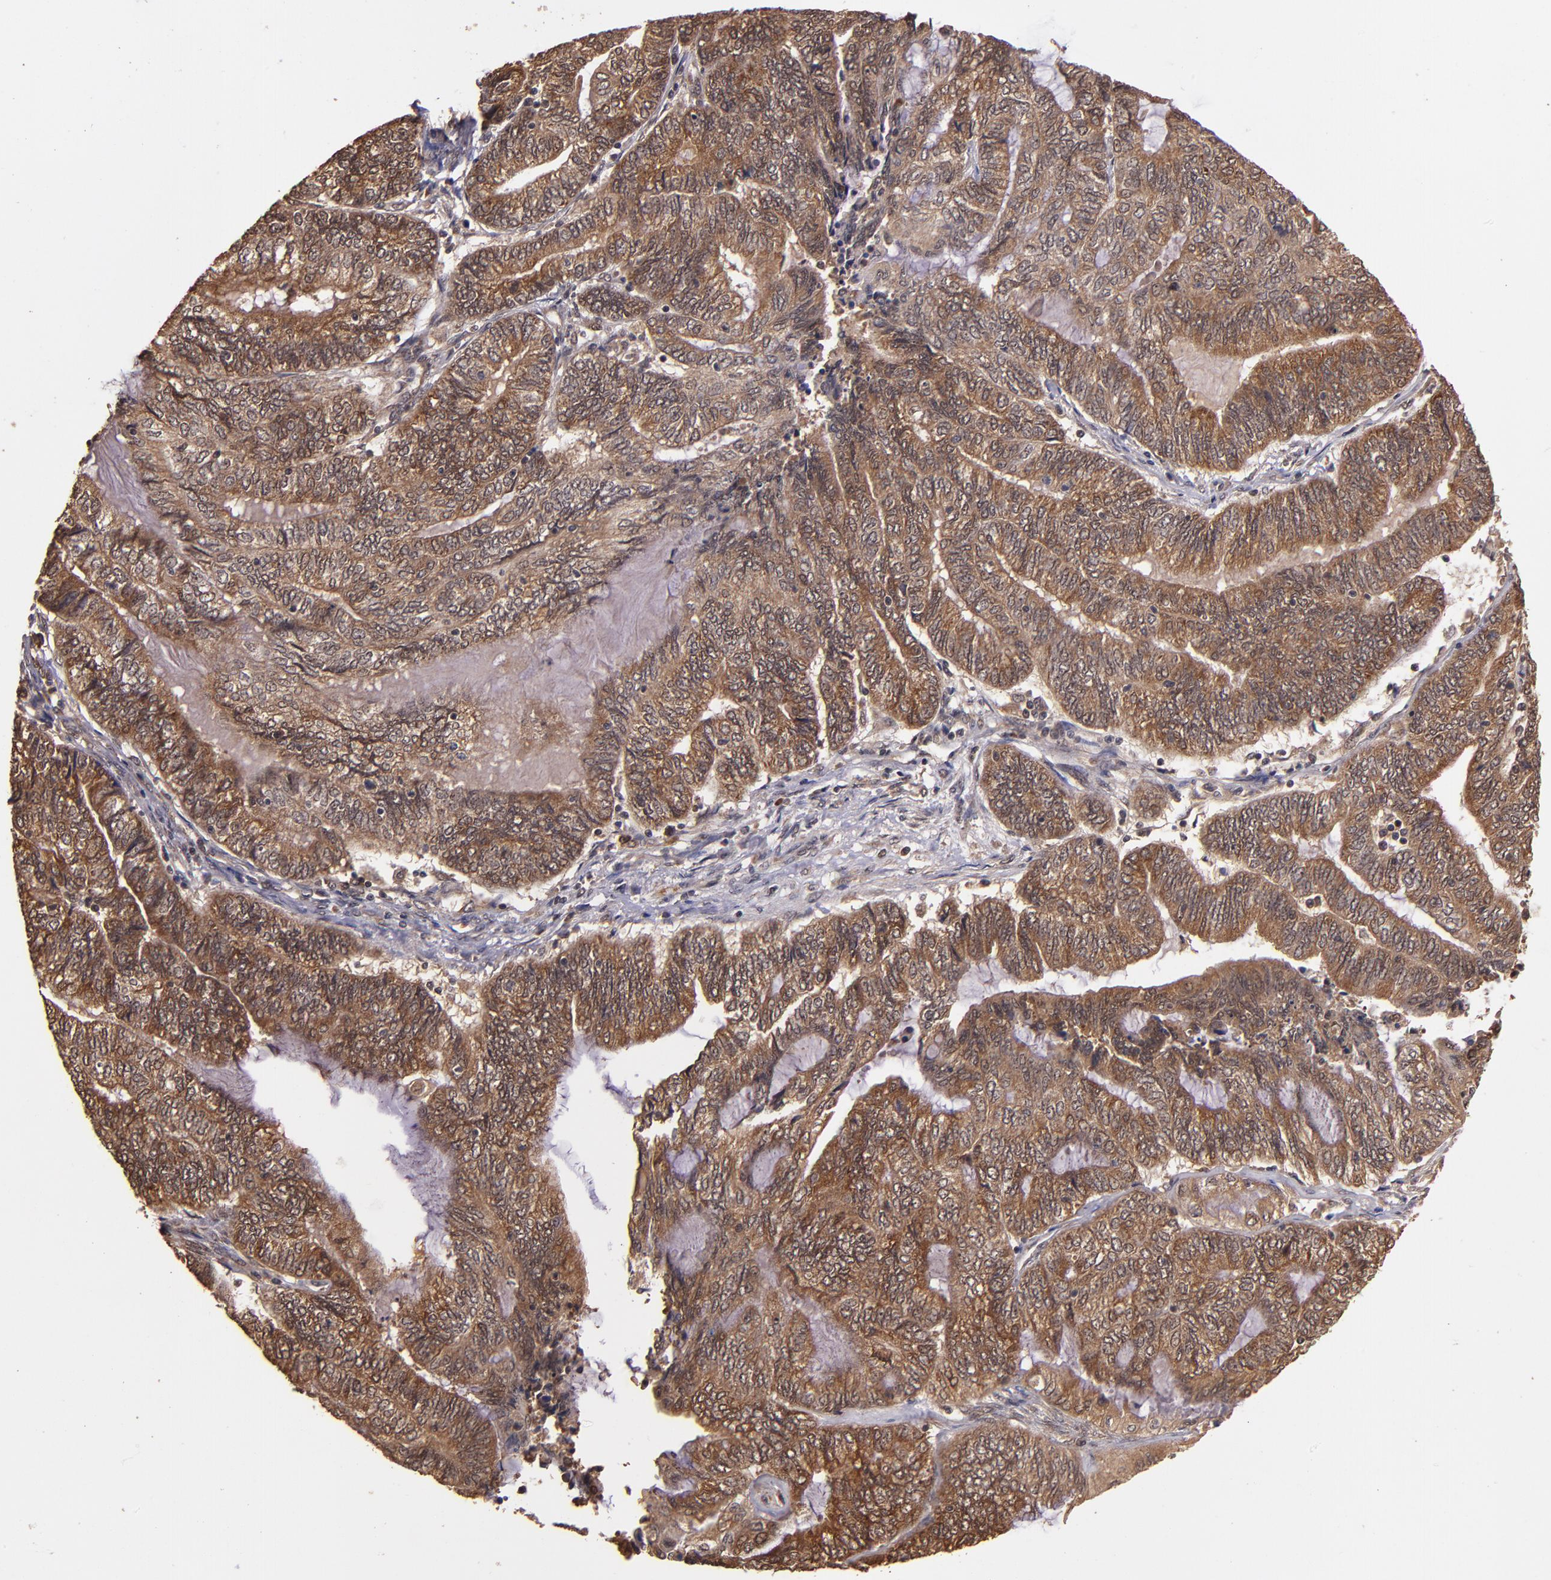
{"staining": {"intensity": "strong", "quantity": ">75%", "location": "cytoplasmic/membranous"}, "tissue": "endometrial cancer", "cell_type": "Tumor cells", "image_type": "cancer", "snomed": [{"axis": "morphology", "description": "Adenocarcinoma, NOS"}, {"axis": "topography", "description": "Uterus"}, {"axis": "topography", "description": "Endometrium"}], "caption": "Immunohistochemical staining of endometrial adenocarcinoma reveals strong cytoplasmic/membranous protein staining in approximately >75% of tumor cells.", "gene": "RIOK3", "patient": {"sex": "female", "age": 70}}